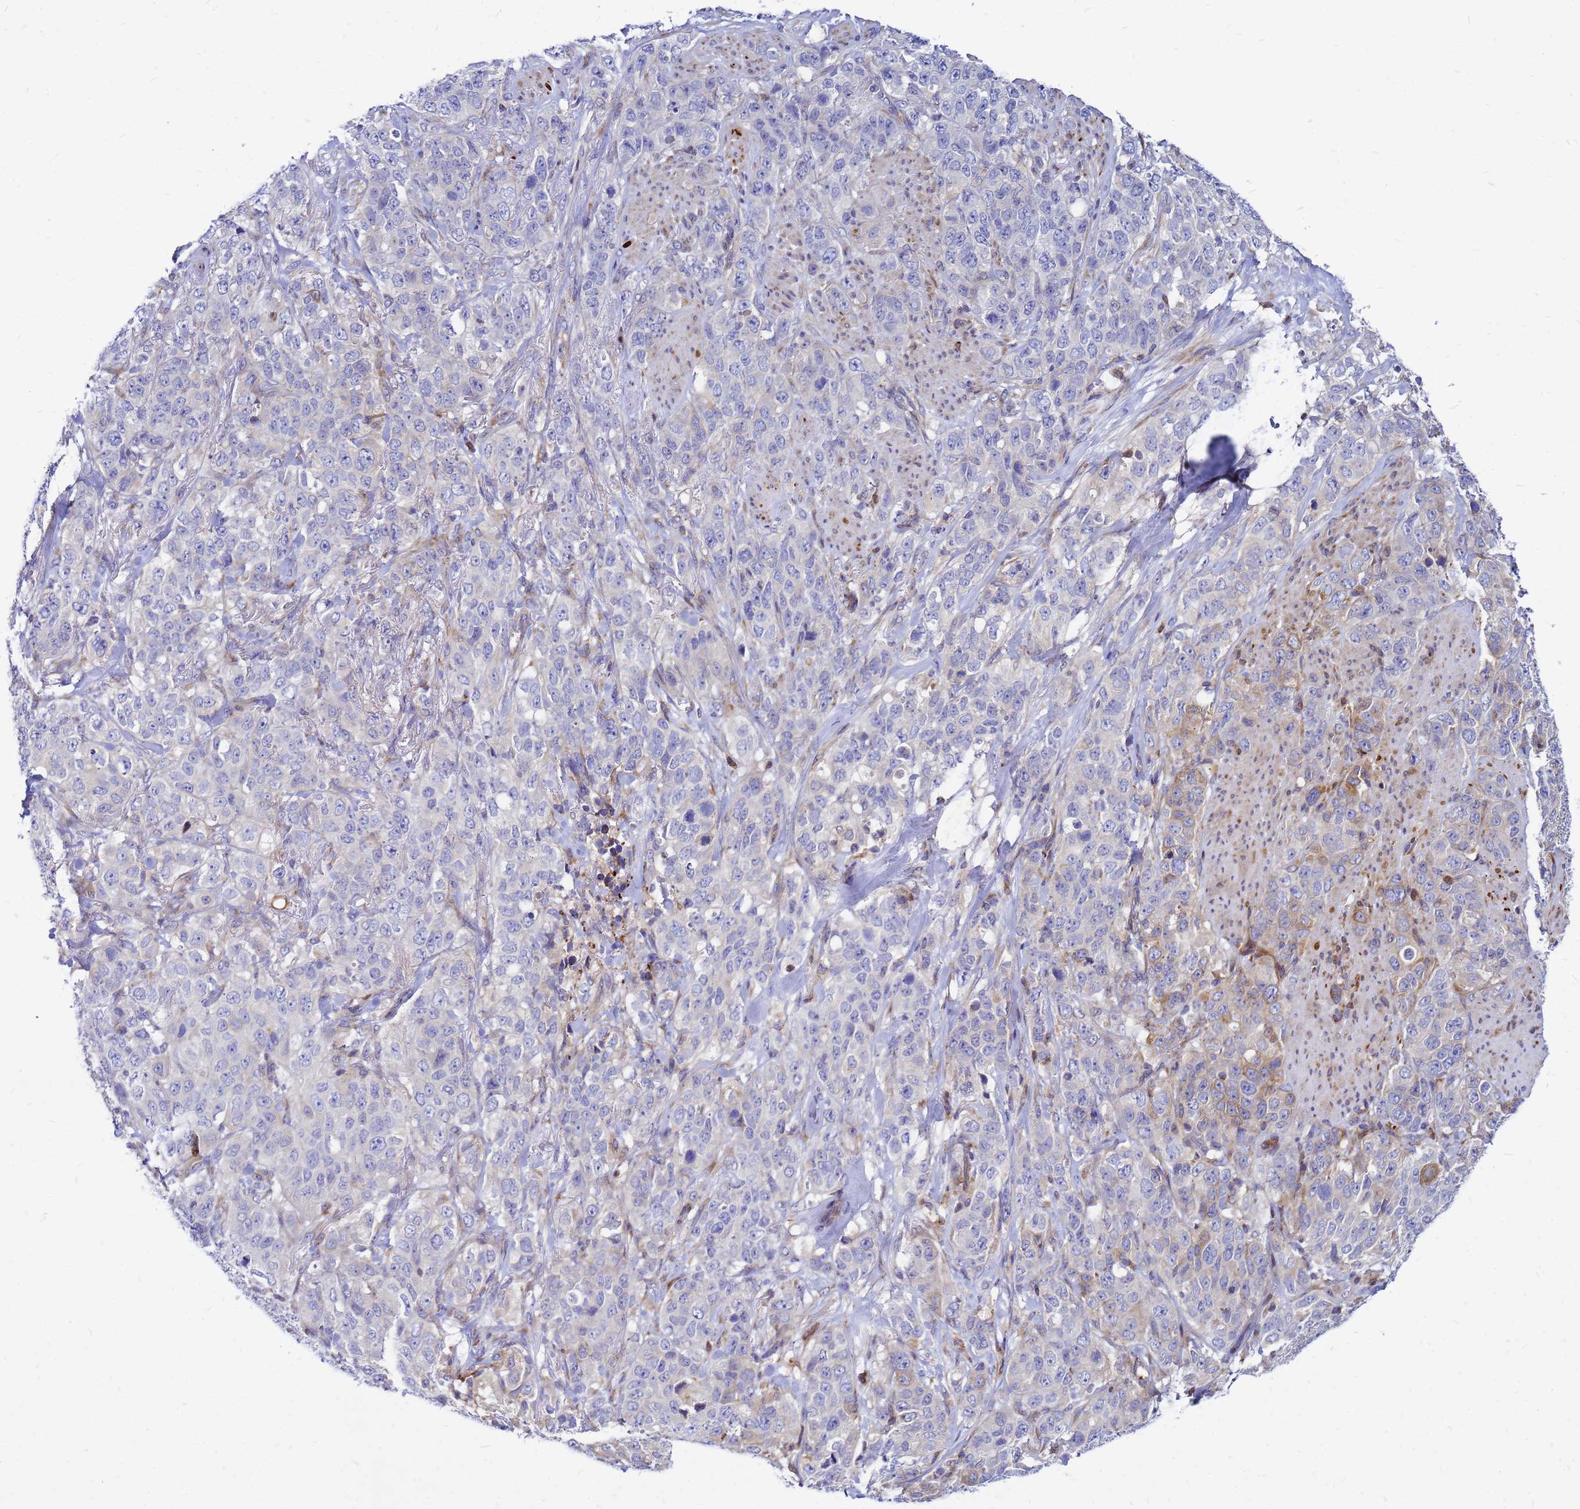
{"staining": {"intensity": "weak", "quantity": "<25%", "location": "cytoplasmic/membranous"}, "tissue": "stomach cancer", "cell_type": "Tumor cells", "image_type": "cancer", "snomed": [{"axis": "morphology", "description": "Adenocarcinoma, NOS"}, {"axis": "topography", "description": "Stomach"}], "caption": "Protein analysis of stomach cancer displays no significant expression in tumor cells. (DAB immunohistochemistry visualized using brightfield microscopy, high magnification).", "gene": "FHIP1A", "patient": {"sex": "male", "age": 48}}